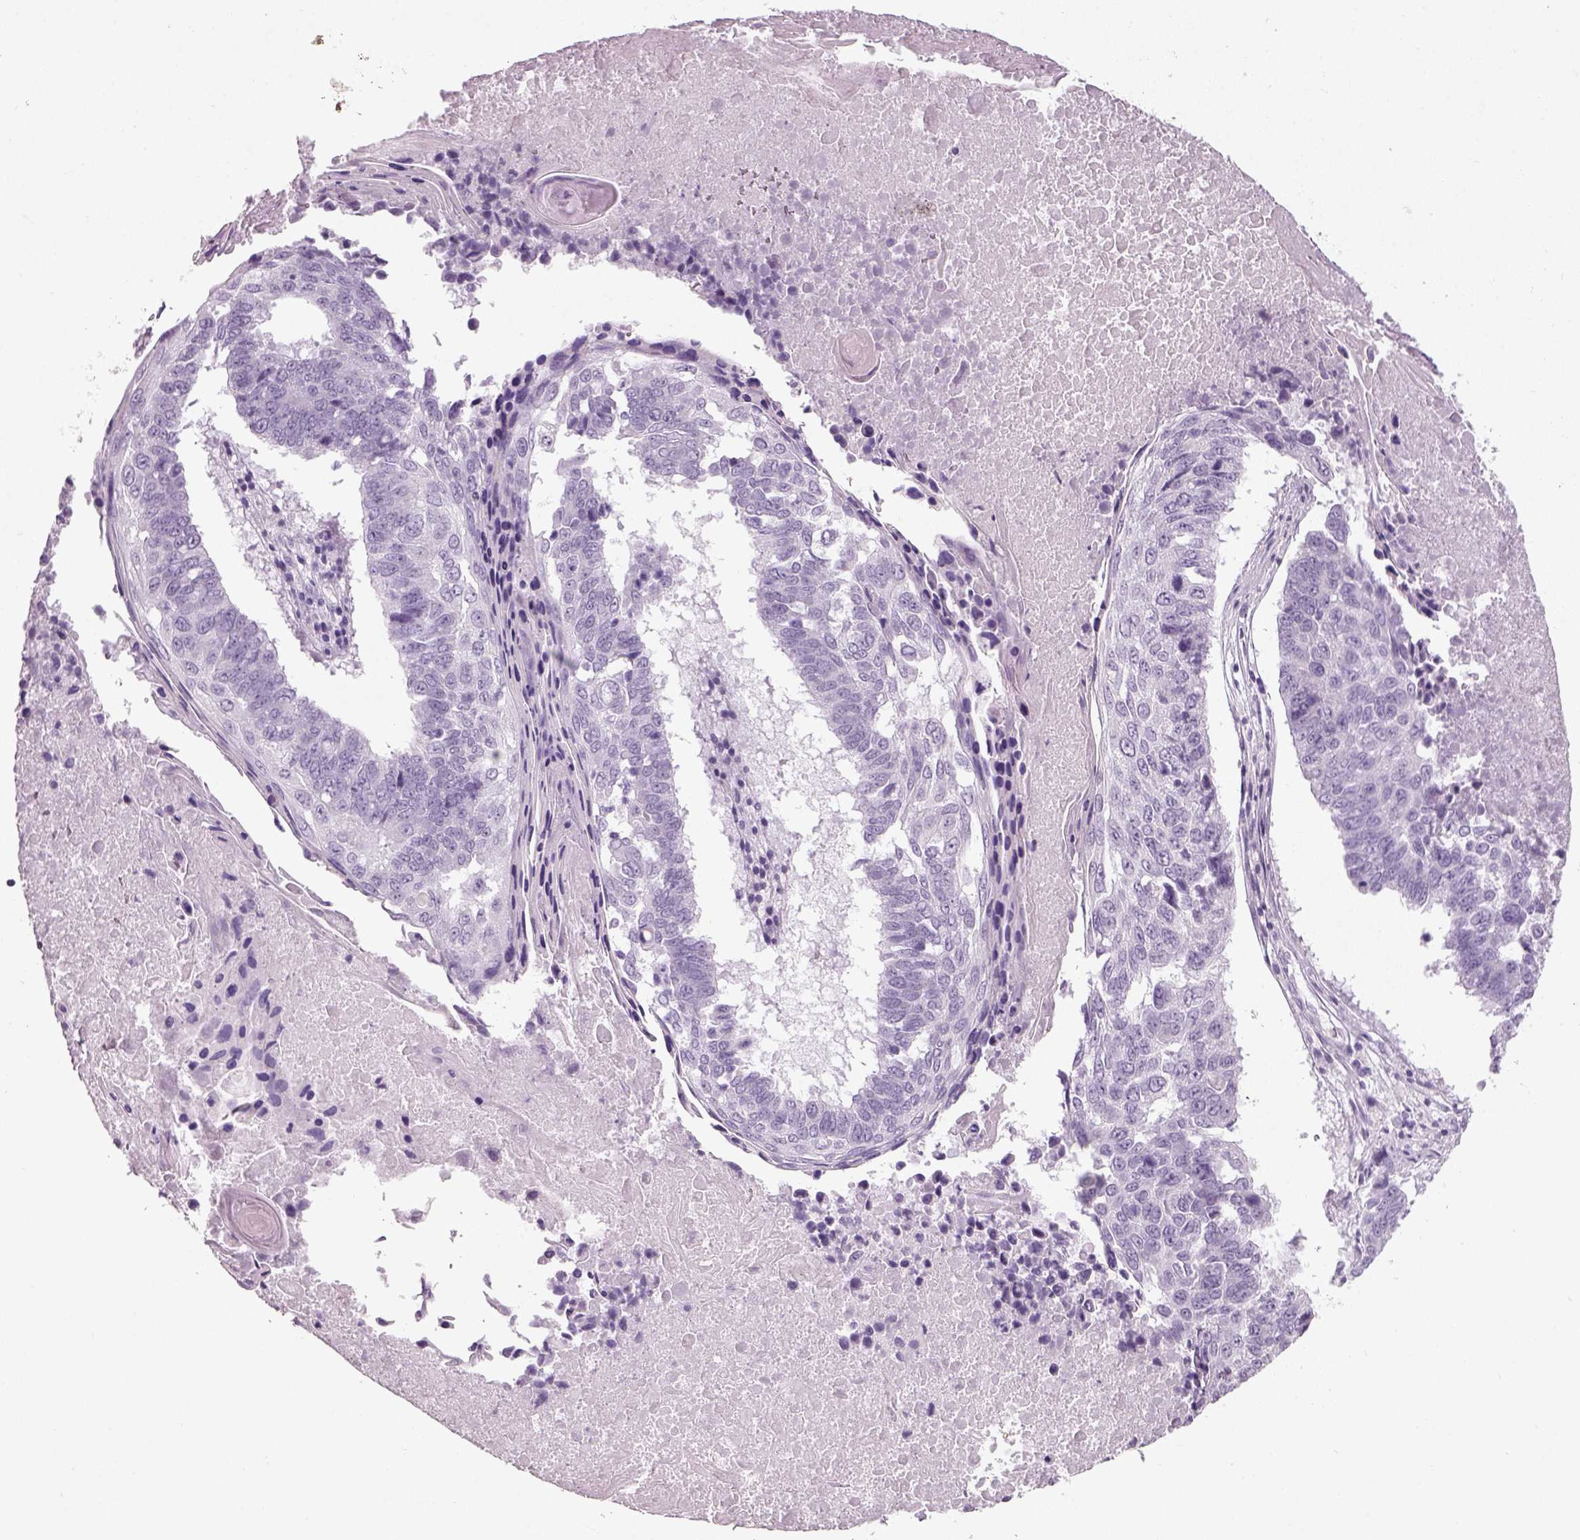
{"staining": {"intensity": "negative", "quantity": "none", "location": "none"}, "tissue": "lung cancer", "cell_type": "Tumor cells", "image_type": "cancer", "snomed": [{"axis": "morphology", "description": "Squamous cell carcinoma, NOS"}, {"axis": "topography", "description": "Lung"}], "caption": "This is an immunohistochemistry (IHC) micrograph of human squamous cell carcinoma (lung). There is no staining in tumor cells.", "gene": "SLC6A2", "patient": {"sex": "male", "age": 73}}